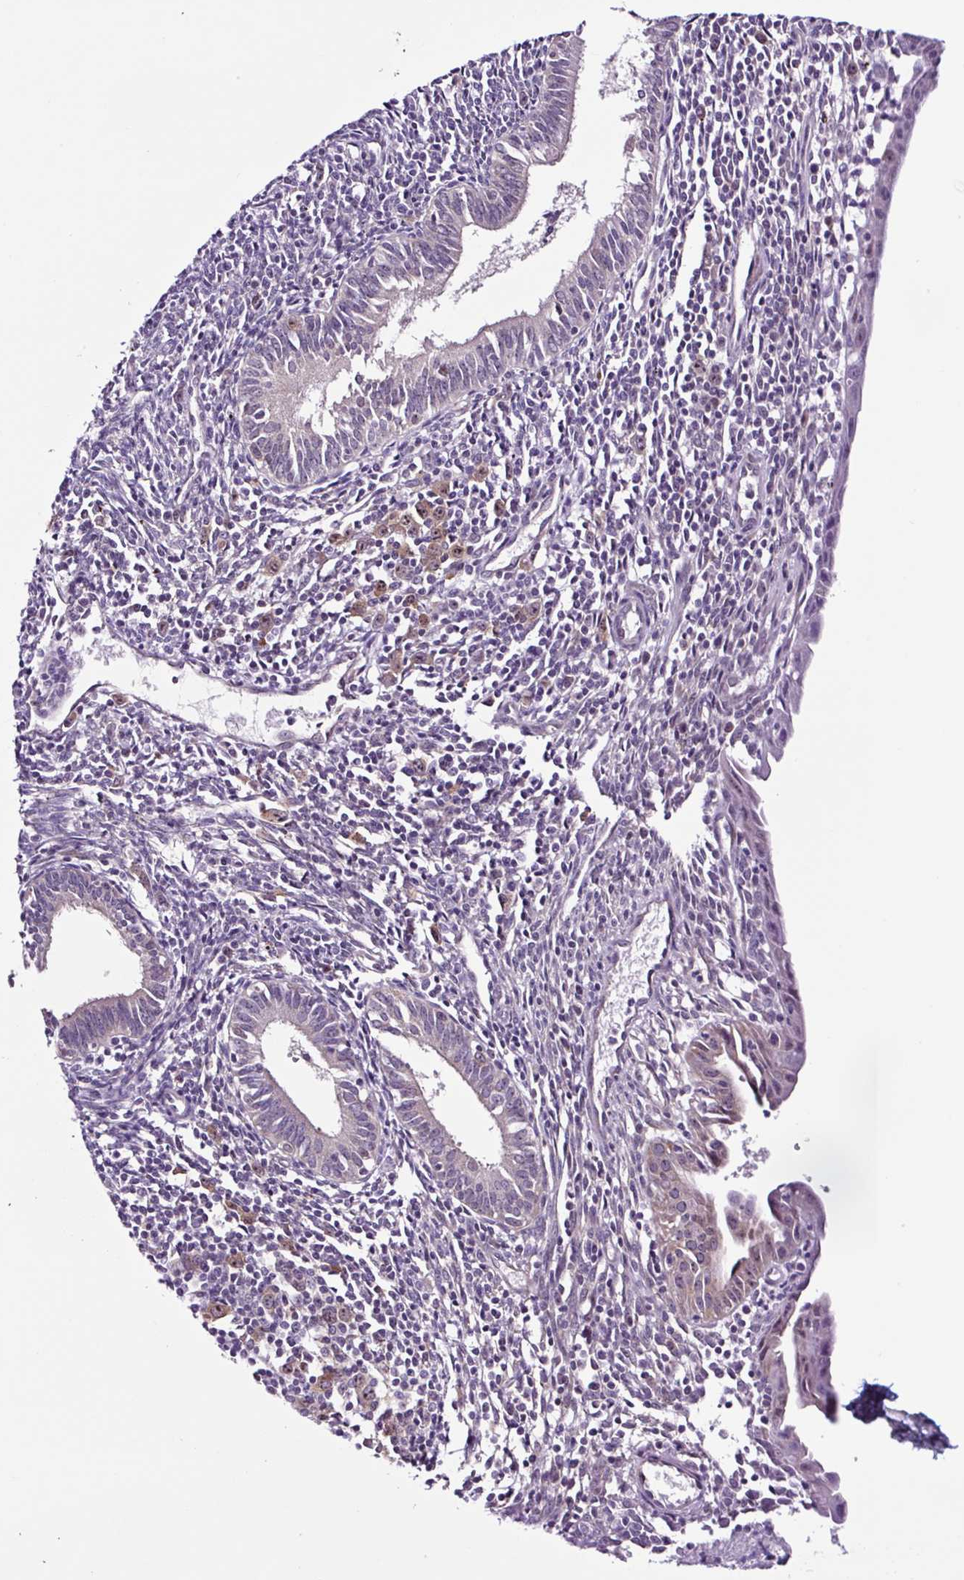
{"staining": {"intensity": "negative", "quantity": "none", "location": "none"}, "tissue": "endometrium", "cell_type": "Cells in endometrial stroma", "image_type": "normal", "snomed": [{"axis": "morphology", "description": "Normal tissue, NOS"}, {"axis": "topography", "description": "Endometrium"}], "caption": "DAB immunohistochemical staining of unremarkable human endometrium reveals no significant positivity in cells in endometrial stroma. (Brightfield microscopy of DAB immunohistochemistry at high magnification).", "gene": "NOM1", "patient": {"sex": "female", "age": 41}}